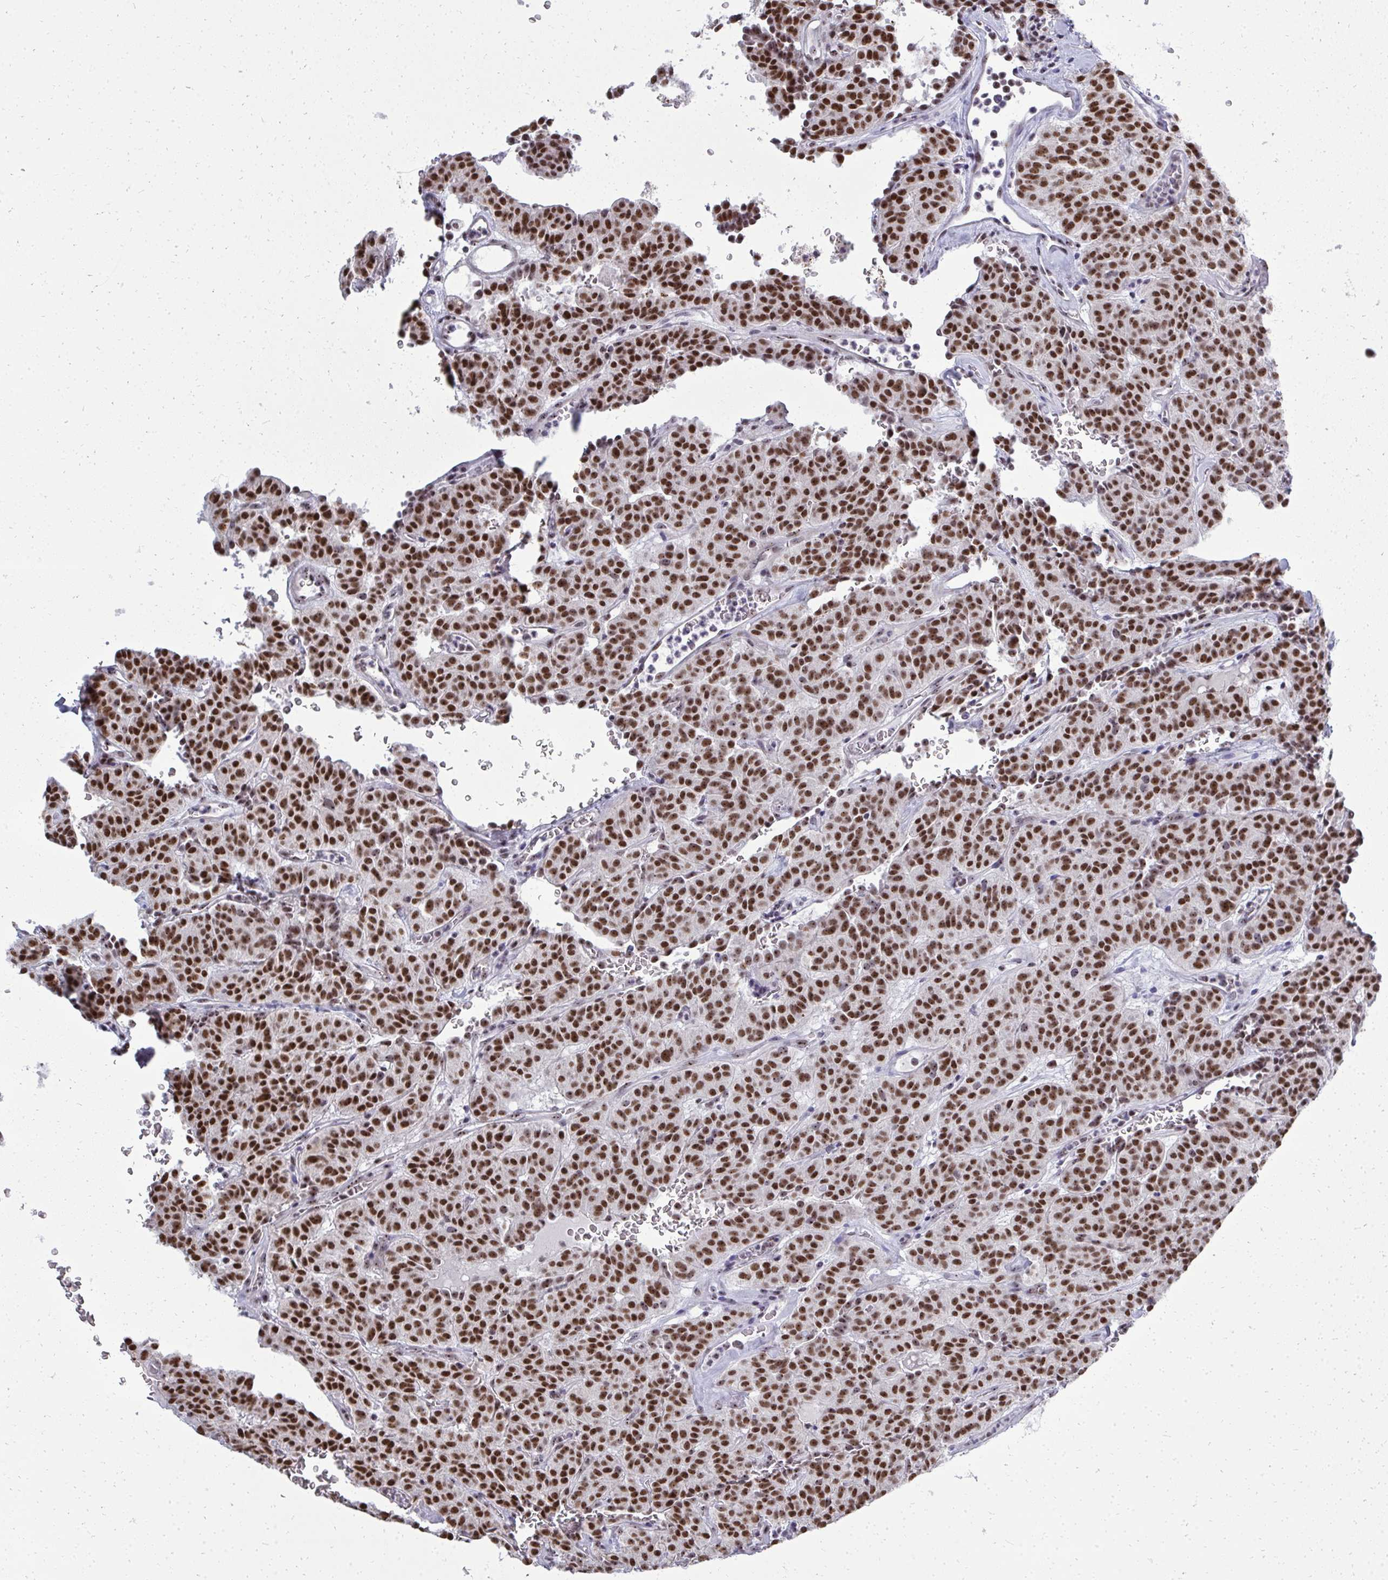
{"staining": {"intensity": "strong", "quantity": ">75%", "location": "nuclear"}, "tissue": "carcinoid", "cell_type": "Tumor cells", "image_type": "cancer", "snomed": [{"axis": "morphology", "description": "Carcinoid, malignant, NOS"}, {"axis": "topography", "description": "Lung"}], "caption": "High-magnification brightfield microscopy of carcinoid (malignant) stained with DAB (brown) and counterstained with hematoxylin (blue). tumor cells exhibit strong nuclear expression is identified in about>75% of cells.", "gene": "SIRT7", "patient": {"sex": "female", "age": 61}}